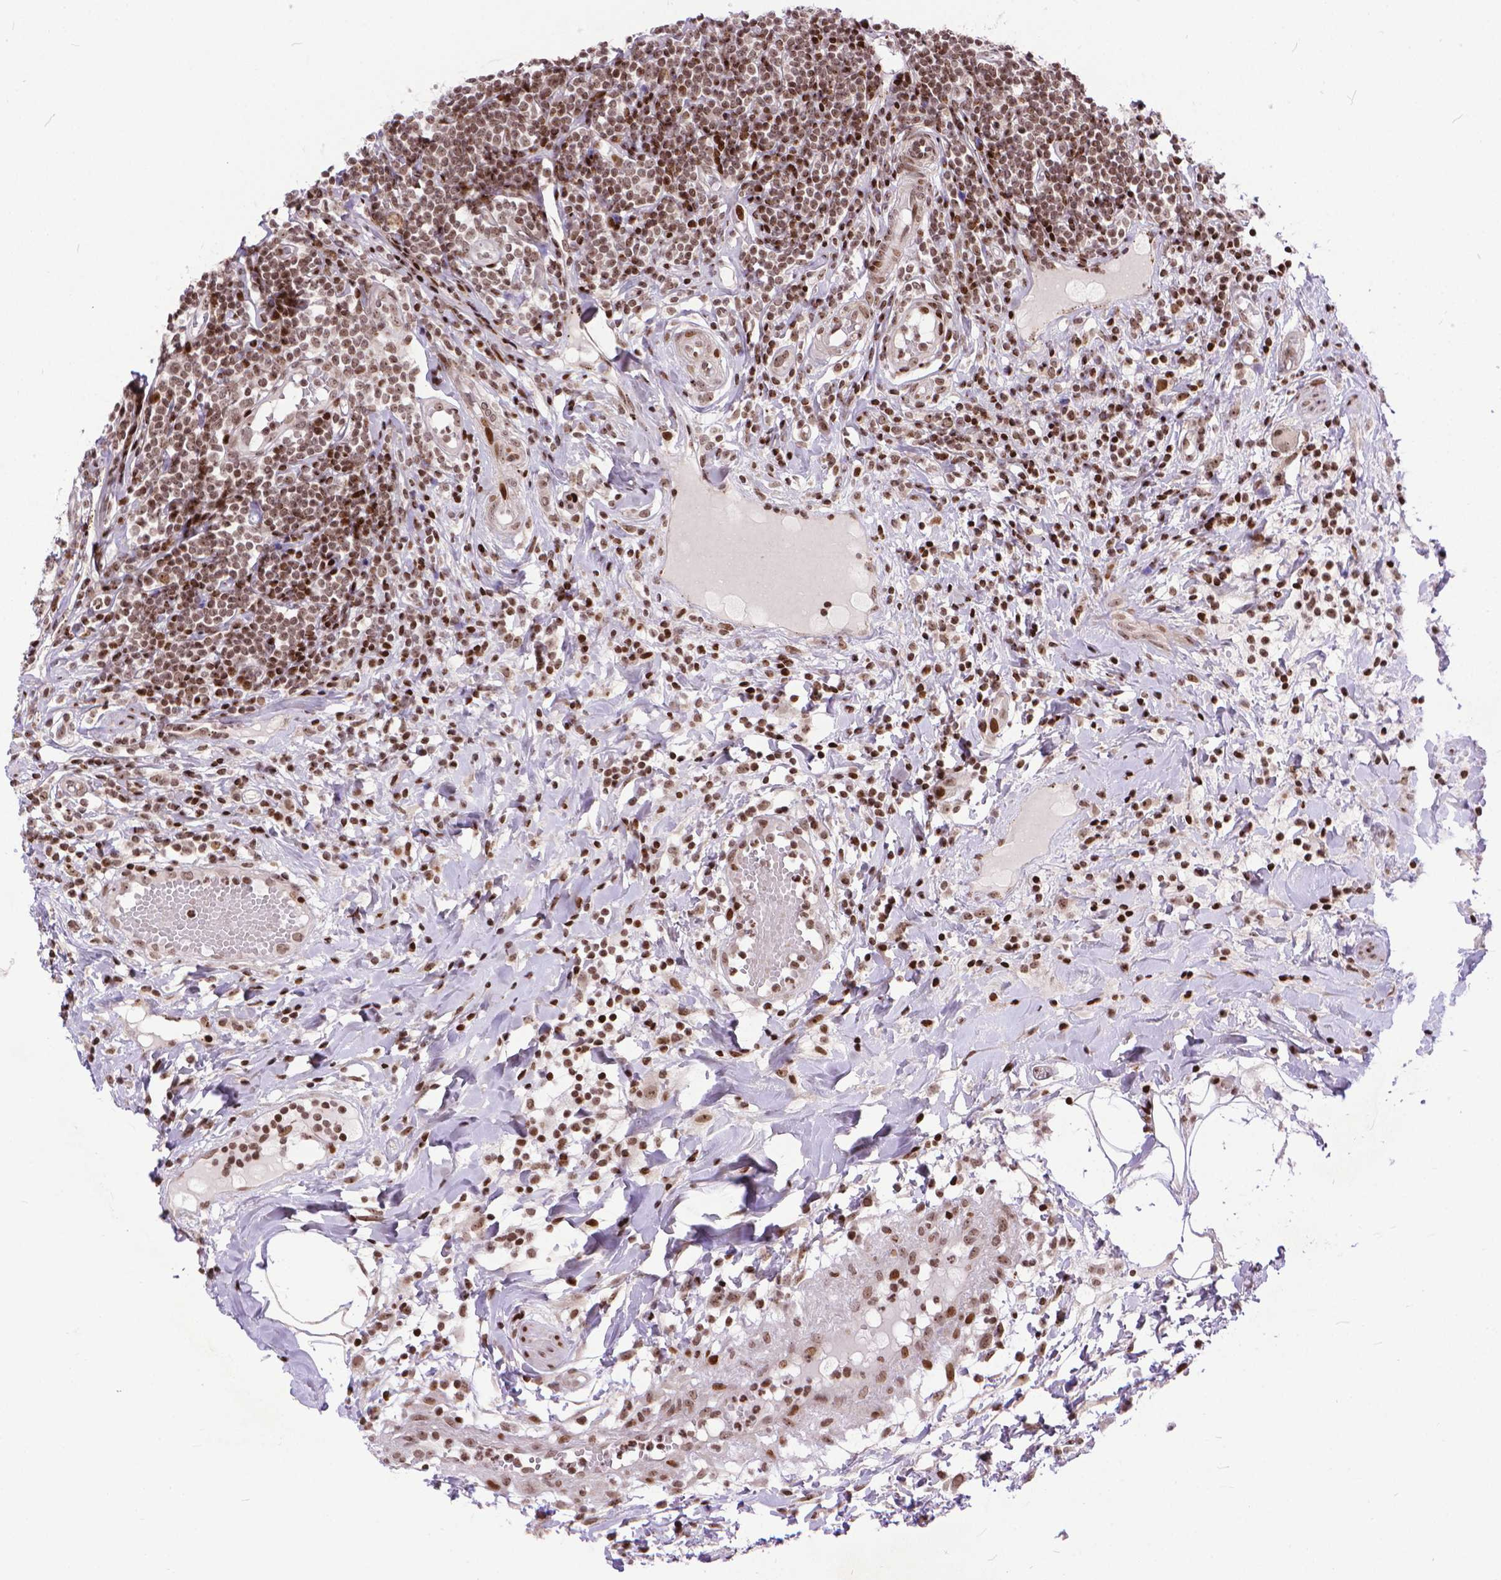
{"staining": {"intensity": "moderate", "quantity": ">75%", "location": "nuclear"}, "tissue": "appendix", "cell_type": "Glandular cells", "image_type": "normal", "snomed": [{"axis": "morphology", "description": "Normal tissue, NOS"}, {"axis": "morphology", "description": "Inflammation, NOS"}, {"axis": "topography", "description": "Appendix"}], "caption": "Moderate nuclear positivity for a protein is seen in about >75% of glandular cells of benign appendix using immunohistochemistry (IHC).", "gene": "AMER1", "patient": {"sex": "male", "age": 16}}